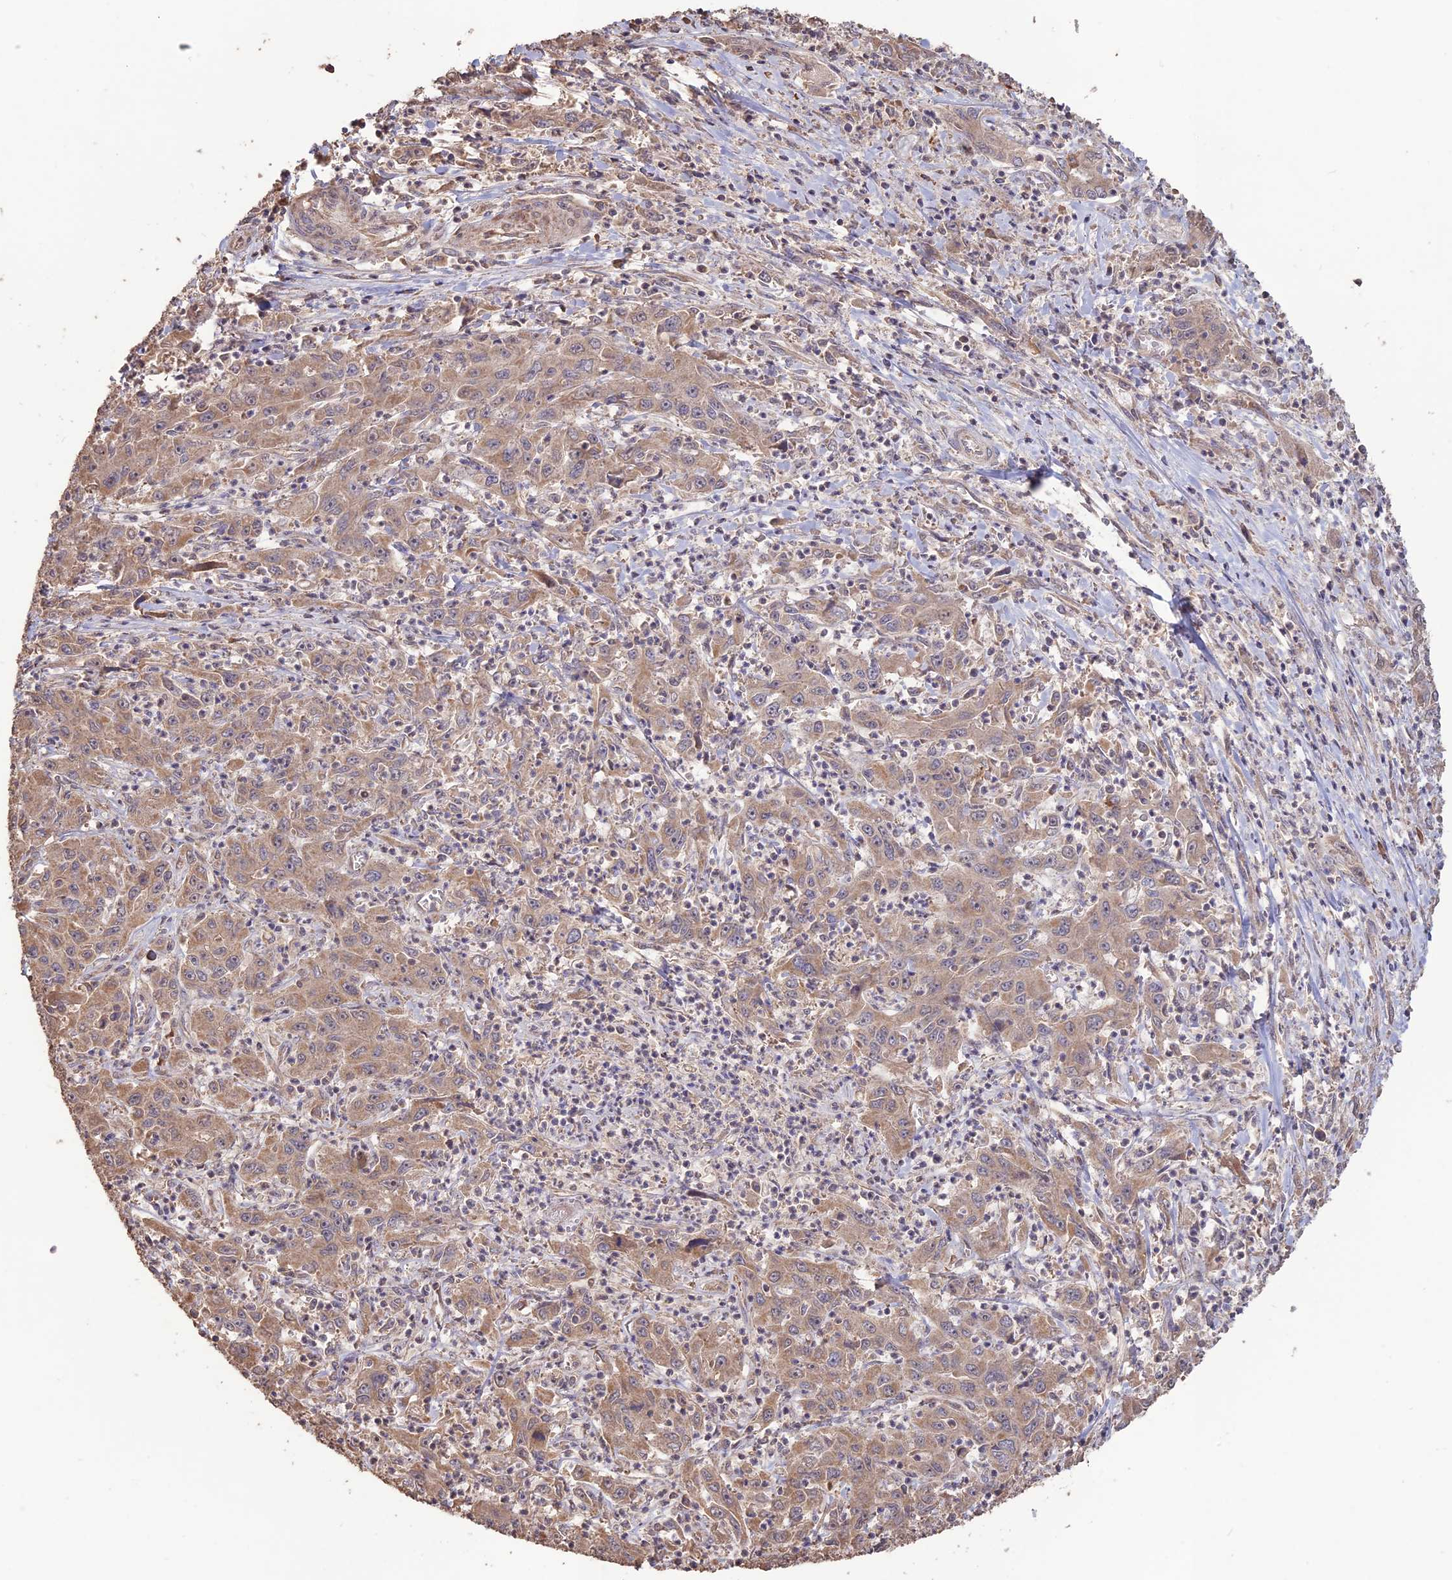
{"staining": {"intensity": "weak", "quantity": ">75%", "location": "cytoplasmic/membranous"}, "tissue": "liver cancer", "cell_type": "Tumor cells", "image_type": "cancer", "snomed": [{"axis": "morphology", "description": "Carcinoma, Hepatocellular, NOS"}, {"axis": "topography", "description": "Liver"}], "caption": "An image showing weak cytoplasmic/membranous staining in about >75% of tumor cells in liver cancer (hepatocellular carcinoma), as visualized by brown immunohistochemical staining.", "gene": "LAYN", "patient": {"sex": "male", "age": 63}}